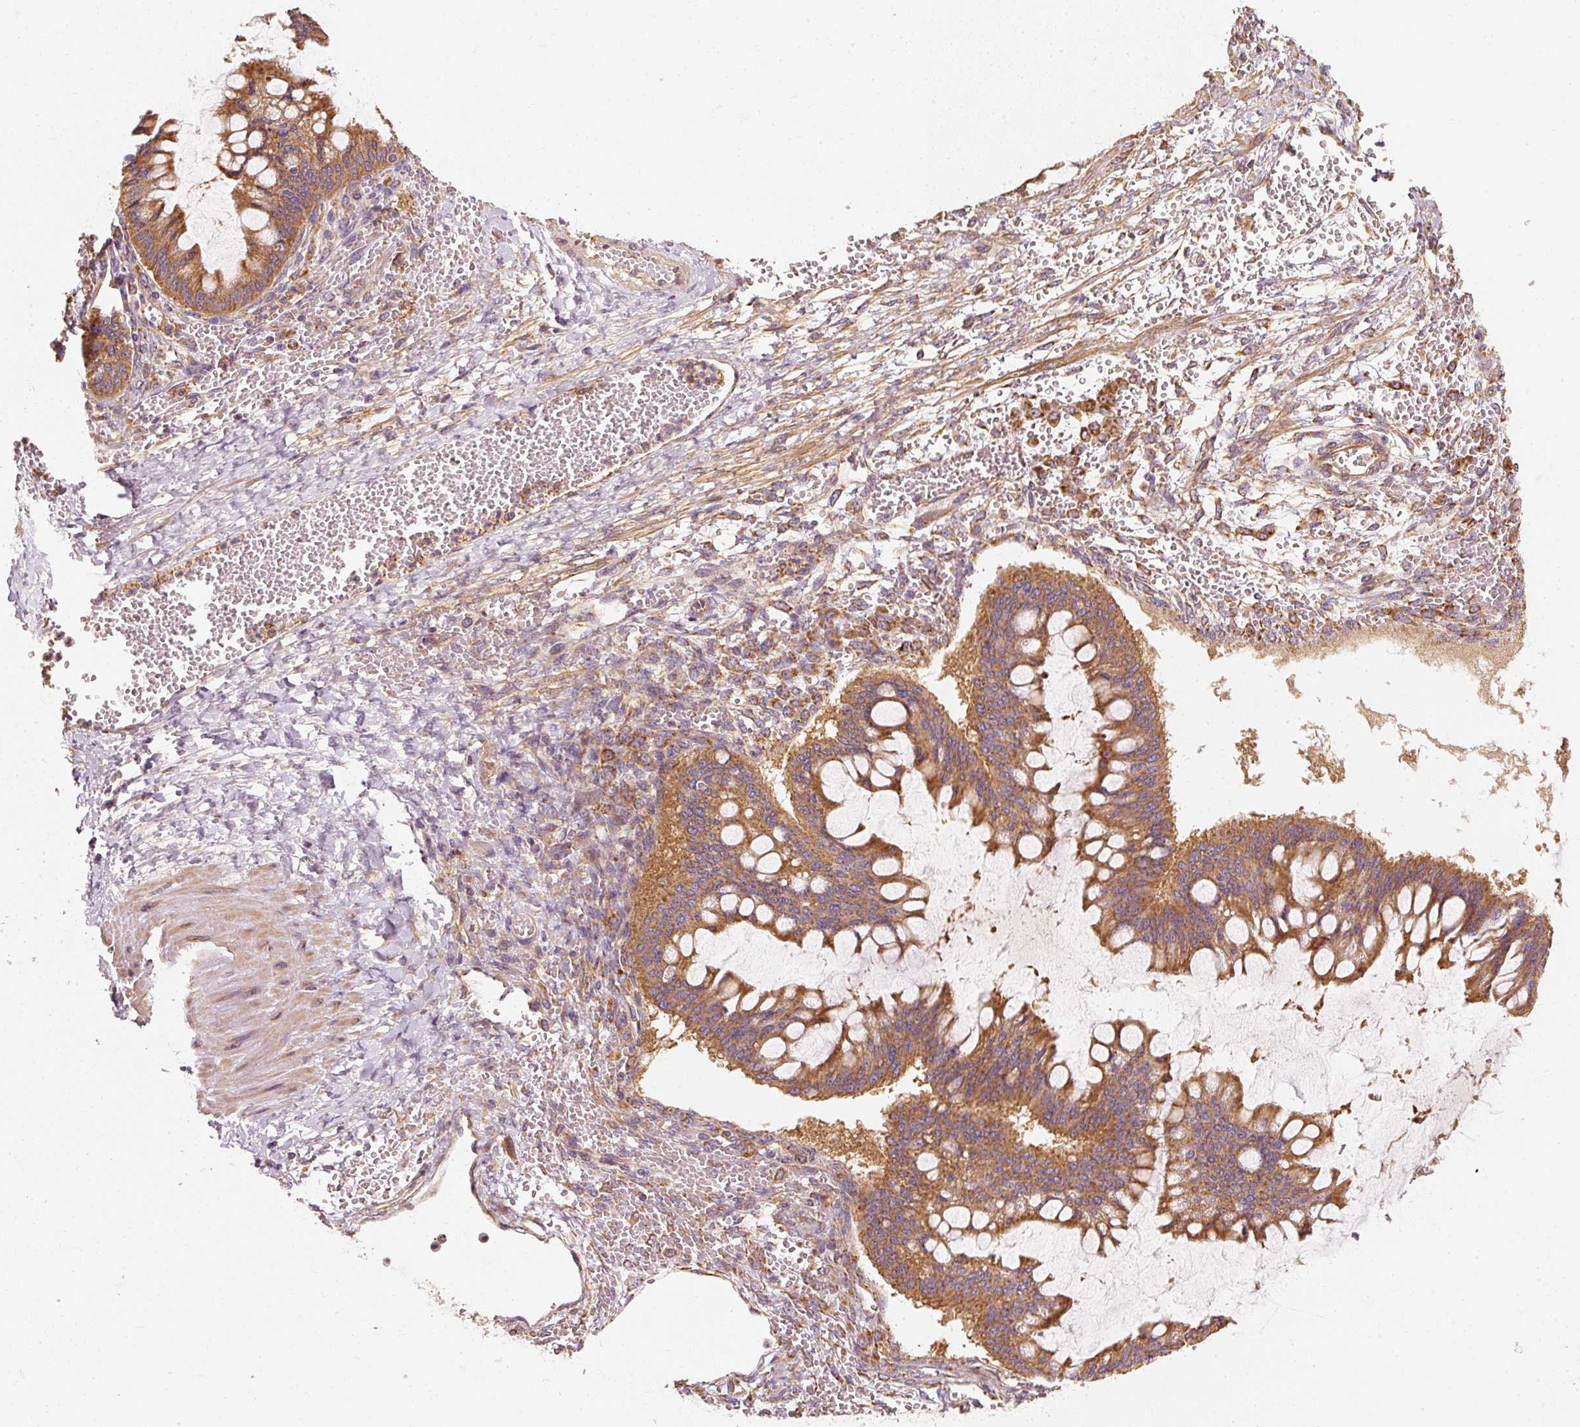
{"staining": {"intensity": "moderate", "quantity": ">75%", "location": "cytoplasmic/membranous"}, "tissue": "ovarian cancer", "cell_type": "Tumor cells", "image_type": "cancer", "snomed": [{"axis": "morphology", "description": "Cystadenocarcinoma, mucinous, NOS"}, {"axis": "topography", "description": "Ovary"}], "caption": "Tumor cells reveal medium levels of moderate cytoplasmic/membranous expression in approximately >75% of cells in human ovarian cancer. (DAB IHC, brown staining for protein, blue staining for nuclei).", "gene": "TOMM40", "patient": {"sex": "female", "age": 73}}